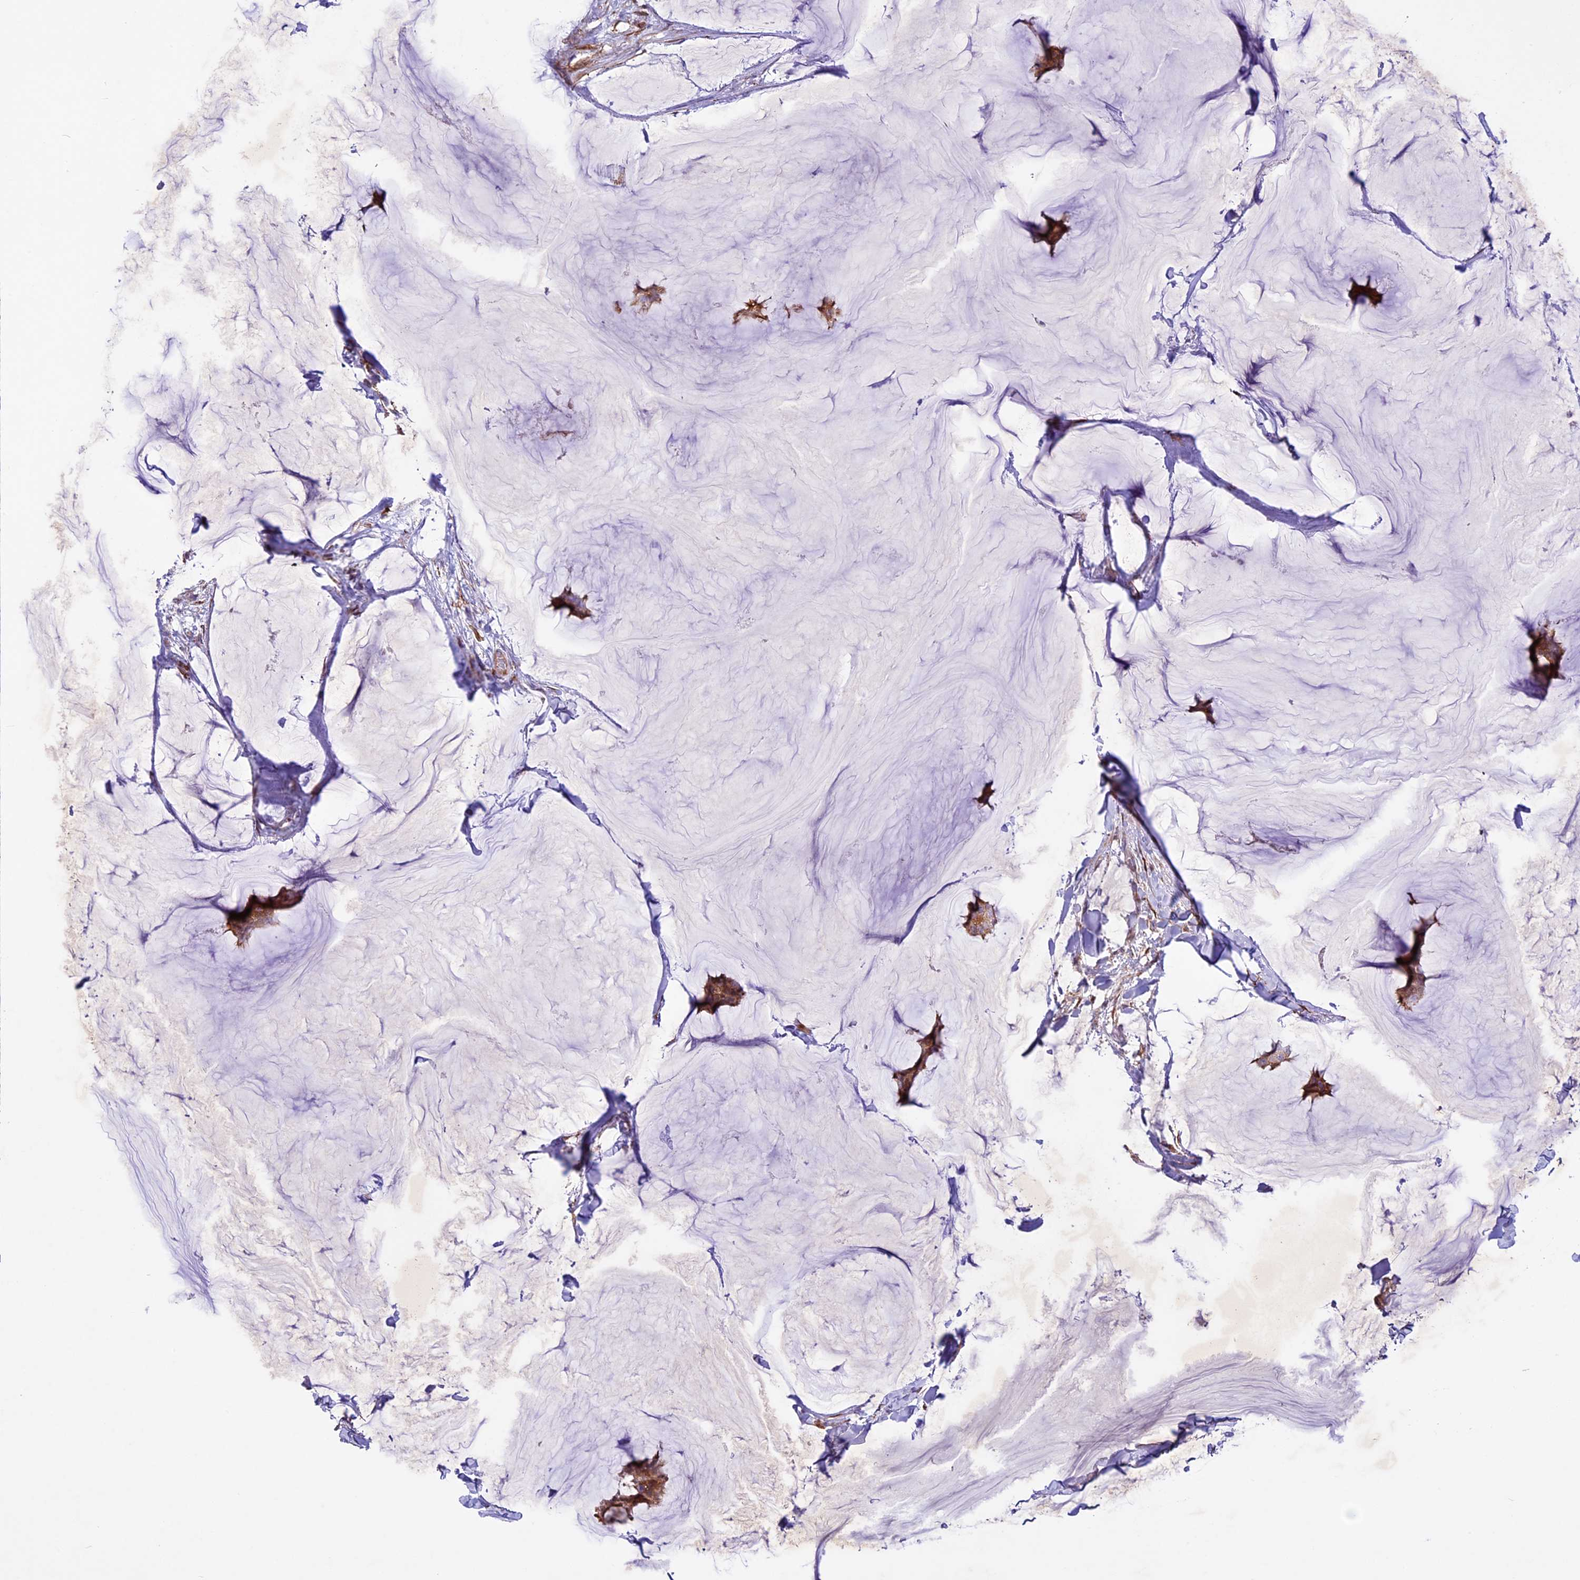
{"staining": {"intensity": "moderate", "quantity": ">75%", "location": "cytoplasmic/membranous"}, "tissue": "breast cancer", "cell_type": "Tumor cells", "image_type": "cancer", "snomed": [{"axis": "morphology", "description": "Duct carcinoma"}, {"axis": "topography", "description": "Breast"}], "caption": "The histopathology image demonstrates immunohistochemical staining of infiltrating ductal carcinoma (breast). There is moderate cytoplasmic/membranous expression is seen in about >75% of tumor cells.", "gene": "MIEF2", "patient": {"sex": "female", "age": 93}}